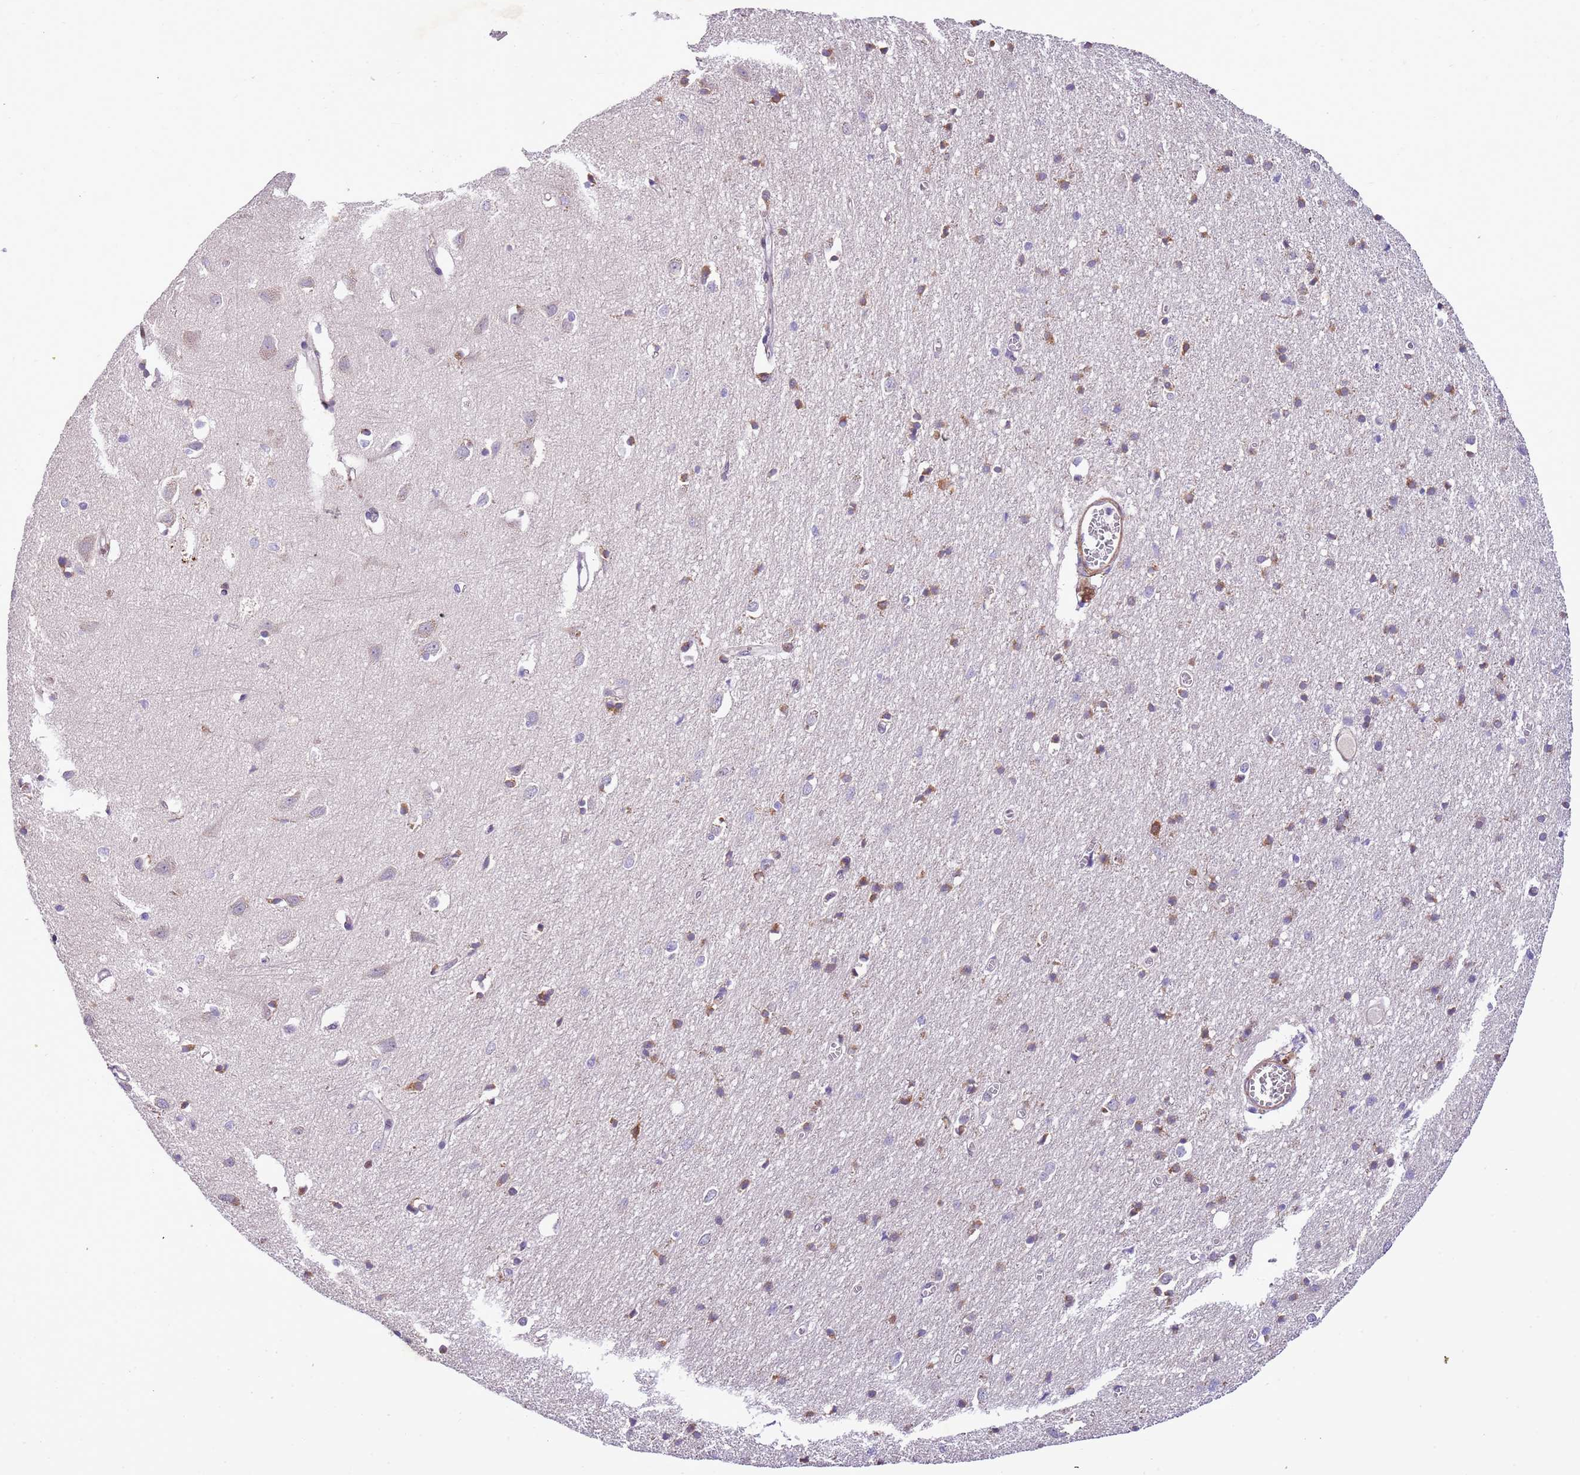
{"staining": {"intensity": "moderate", "quantity": "<25%", "location": "cytoplasmic/membranous"}, "tissue": "cerebral cortex", "cell_type": "Endothelial cells", "image_type": "normal", "snomed": [{"axis": "morphology", "description": "Normal tissue, NOS"}, {"axis": "topography", "description": "Cerebral cortex"}], "caption": "DAB (3,3'-diaminobenzidine) immunohistochemical staining of benign human cerebral cortex reveals moderate cytoplasmic/membranous protein staining in about <25% of endothelial cells. (Brightfield microscopy of DAB IHC at high magnification).", "gene": "PLEKHH1", "patient": {"sex": "female", "age": 64}}